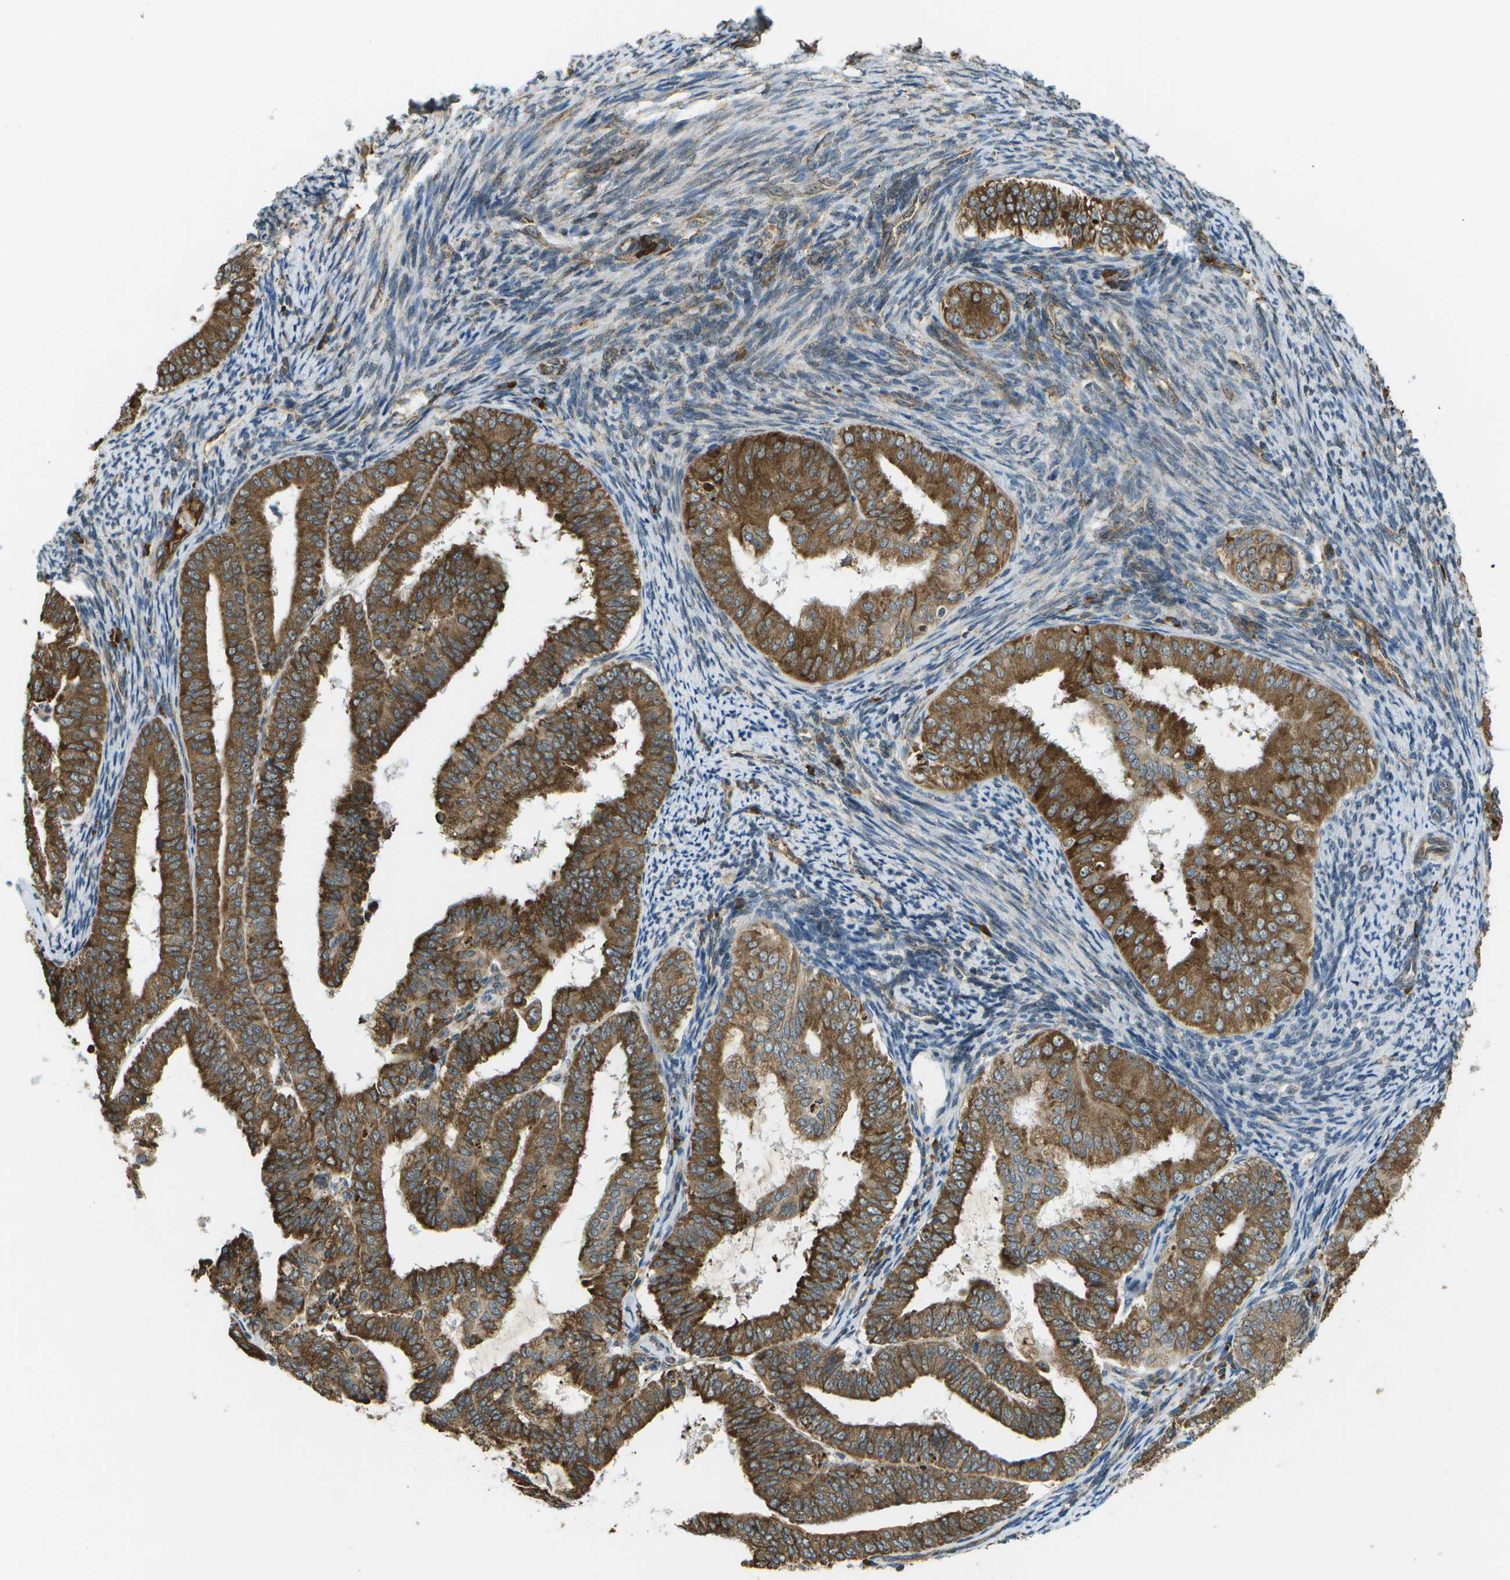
{"staining": {"intensity": "strong", "quantity": ">75%", "location": "cytoplasmic/membranous"}, "tissue": "endometrial cancer", "cell_type": "Tumor cells", "image_type": "cancer", "snomed": [{"axis": "morphology", "description": "Adenocarcinoma, NOS"}, {"axis": "topography", "description": "Endometrium"}], "caption": "Endometrial cancer (adenocarcinoma) stained for a protein exhibits strong cytoplasmic/membranous positivity in tumor cells. The staining was performed using DAB (3,3'-diaminobenzidine) to visualize the protein expression in brown, while the nuclei were stained in blue with hematoxylin (Magnification: 20x).", "gene": "USP30", "patient": {"sex": "female", "age": 63}}